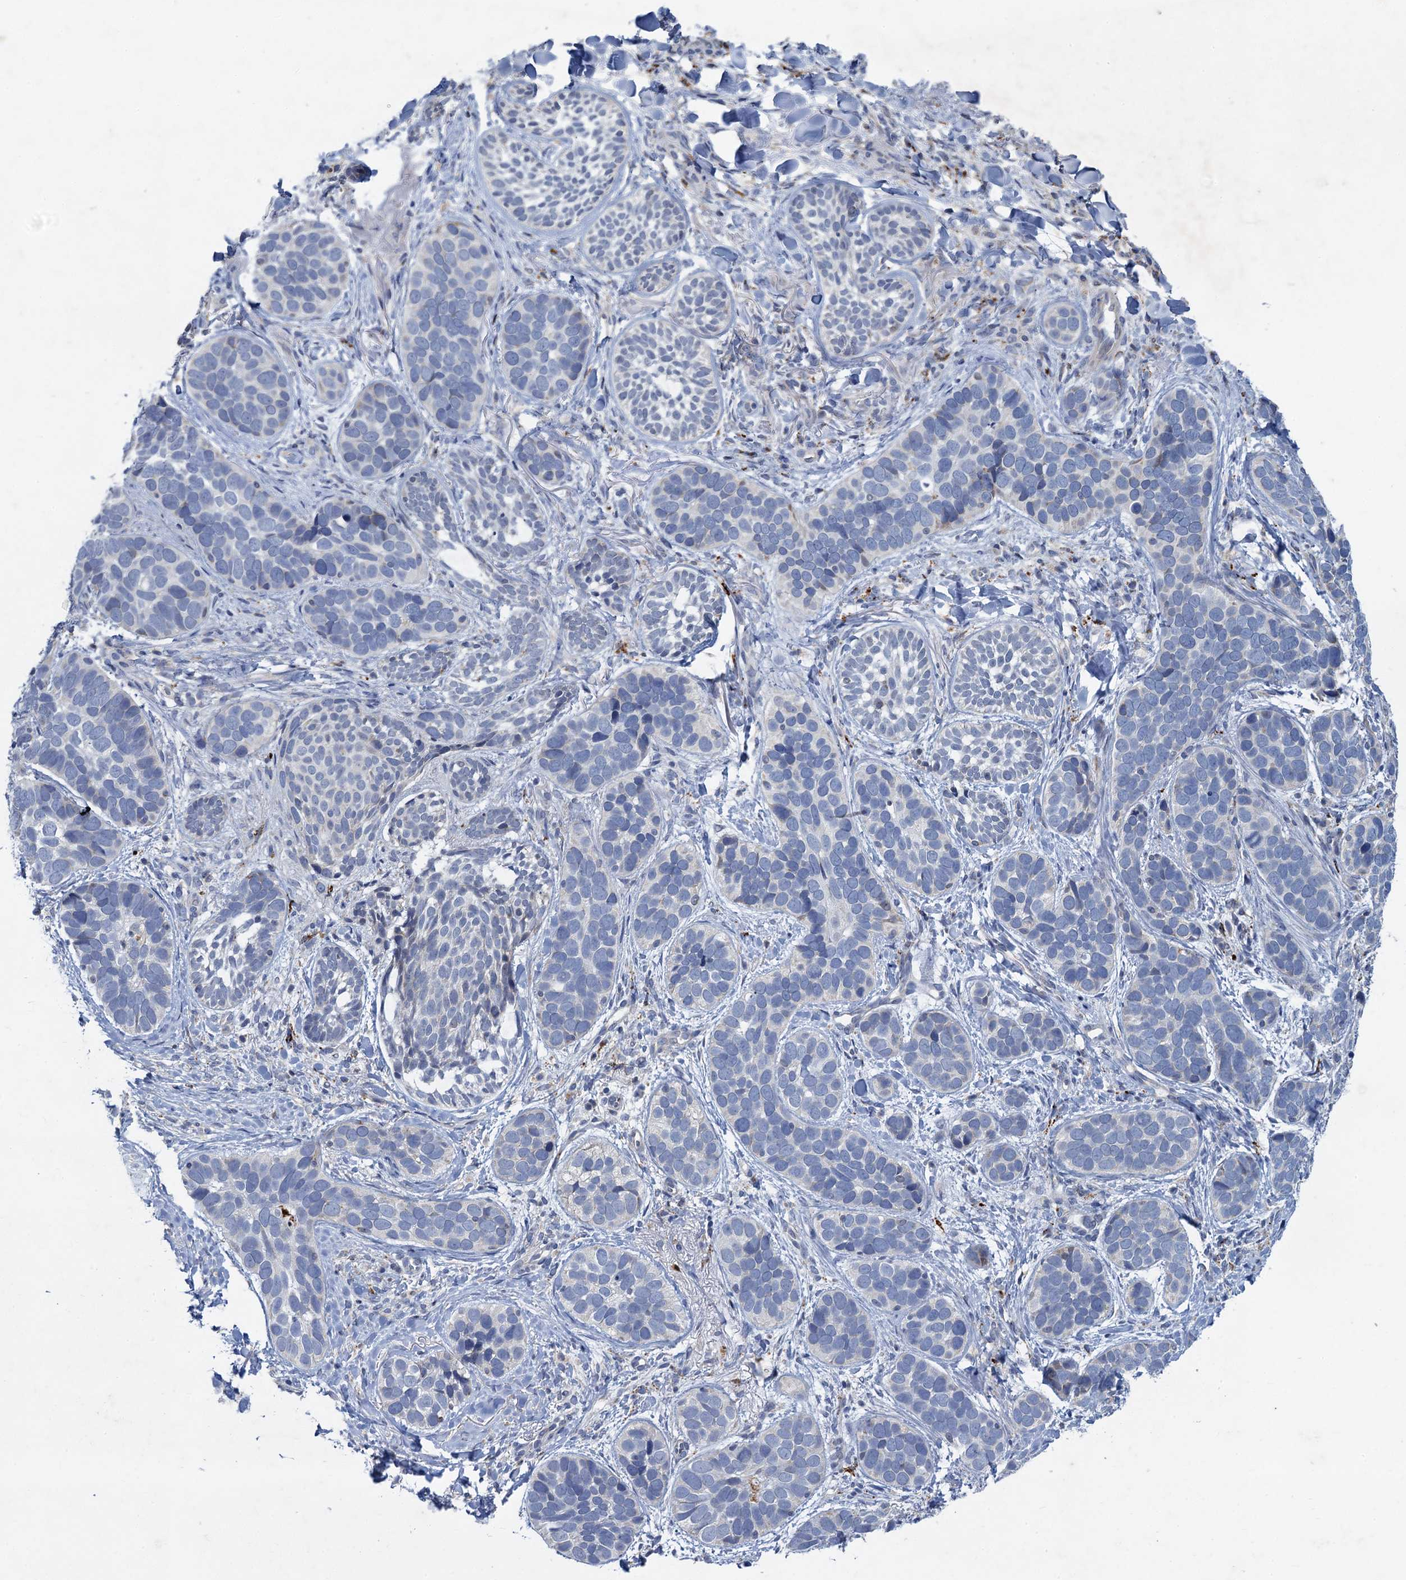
{"staining": {"intensity": "negative", "quantity": "none", "location": "none"}, "tissue": "skin cancer", "cell_type": "Tumor cells", "image_type": "cancer", "snomed": [{"axis": "morphology", "description": "Basal cell carcinoma"}, {"axis": "topography", "description": "Skin"}], "caption": "High magnification brightfield microscopy of basal cell carcinoma (skin) stained with DAB (brown) and counterstained with hematoxylin (blue): tumor cells show no significant staining.", "gene": "ANKS3", "patient": {"sex": "male", "age": 71}}